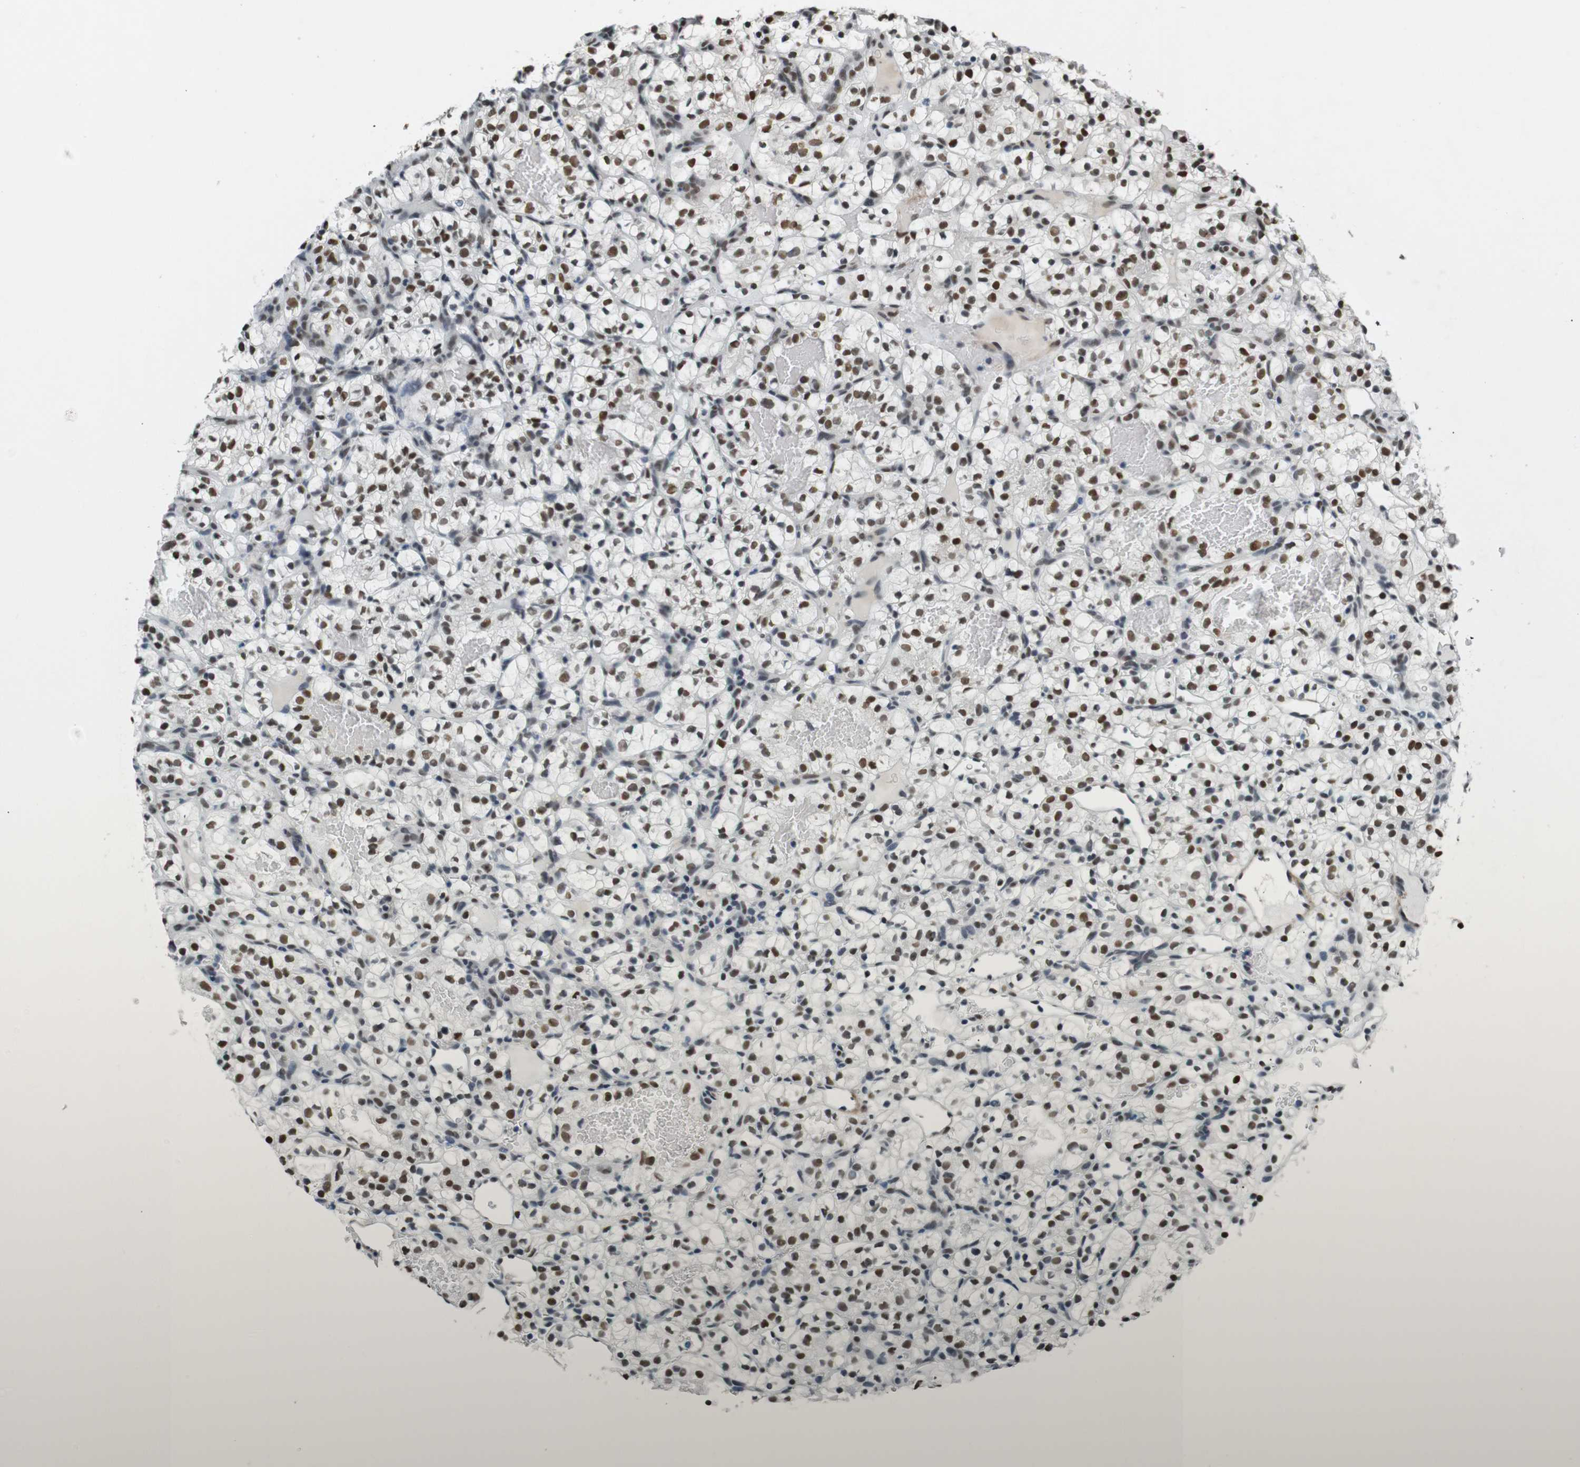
{"staining": {"intensity": "moderate", "quantity": ">75%", "location": "nuclear"}, "tissue": "renal cancer", "cell_type": "Tumor cells", "image_type": "cancer", "snomed": [{"axis": "morphology", "description": "Adenocarcinoma, NOS"}, {"axis": "topography", "description": "Kidney"}], "caption": "Adenocarcinoma (renal) tissue shows moderate nuclear staining in approximately >75% of tumor cells", "gene": "HEXIM1", "patient": {"sex": "female", "age": 57}}